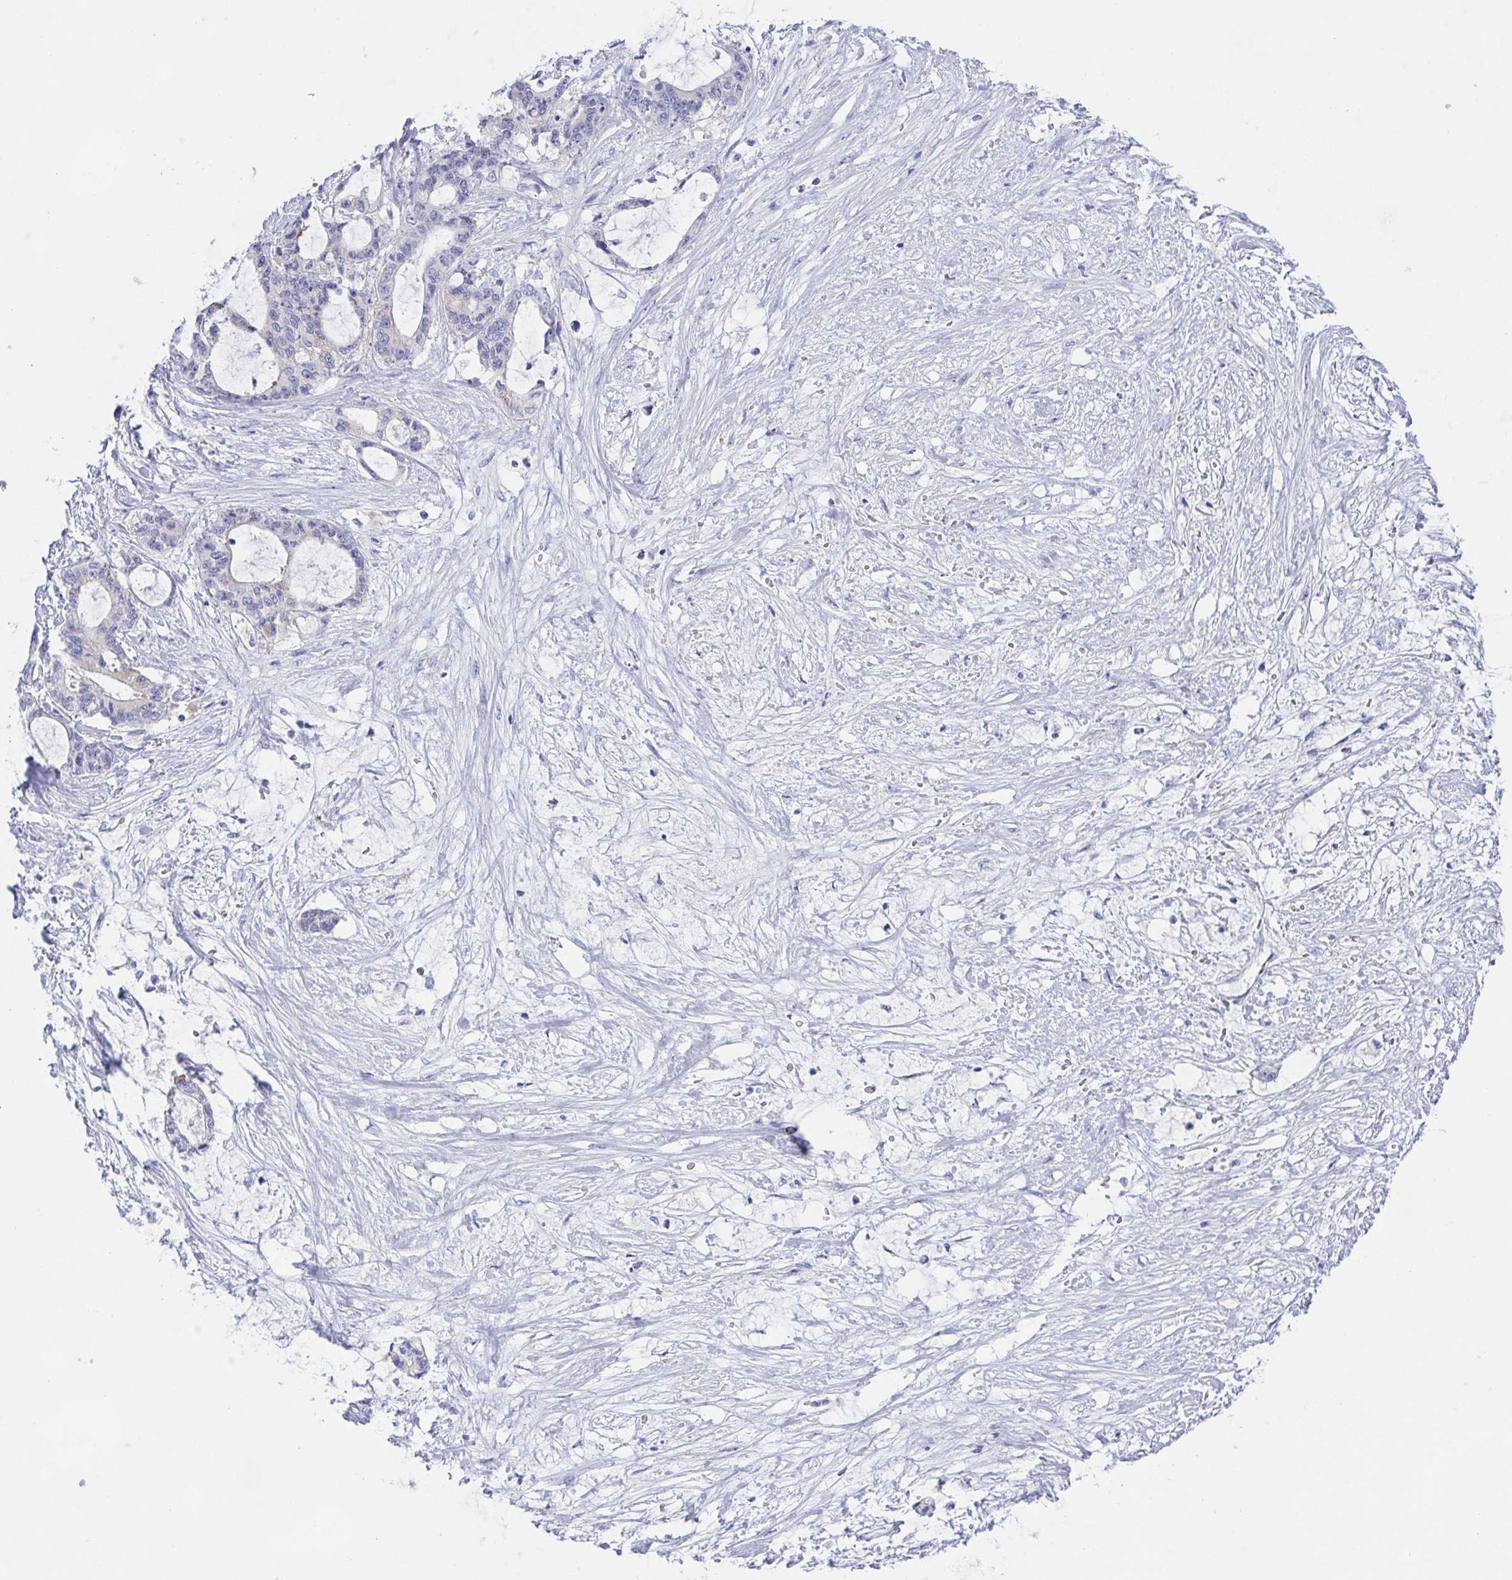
{"staining": {"intensity": "negative", "quantity": "none", "location": "none"}, "tissue": "liver cancer", "cell_type": "Tumor cells", "image_type": "cancer", "snomed": [{"axis": "morphology", "description": "Normal tissue, NOS"}, {"axis": "morphology", "description": "Cholangiocarcinoma"}, {"axis": "topography", "description": "Liver"}, {"axis": "topography", "description": "Peripheral nerve tissue"}], "caption": "This photomicrograph is of liver cholangiocarcinoma stained with IHC to label a protein in brown with the nuclei are counter-stained blue. There is no staining in tumor cells.", "gene": "MUCL3", "patient": {"sex": "female", "age": 73}}